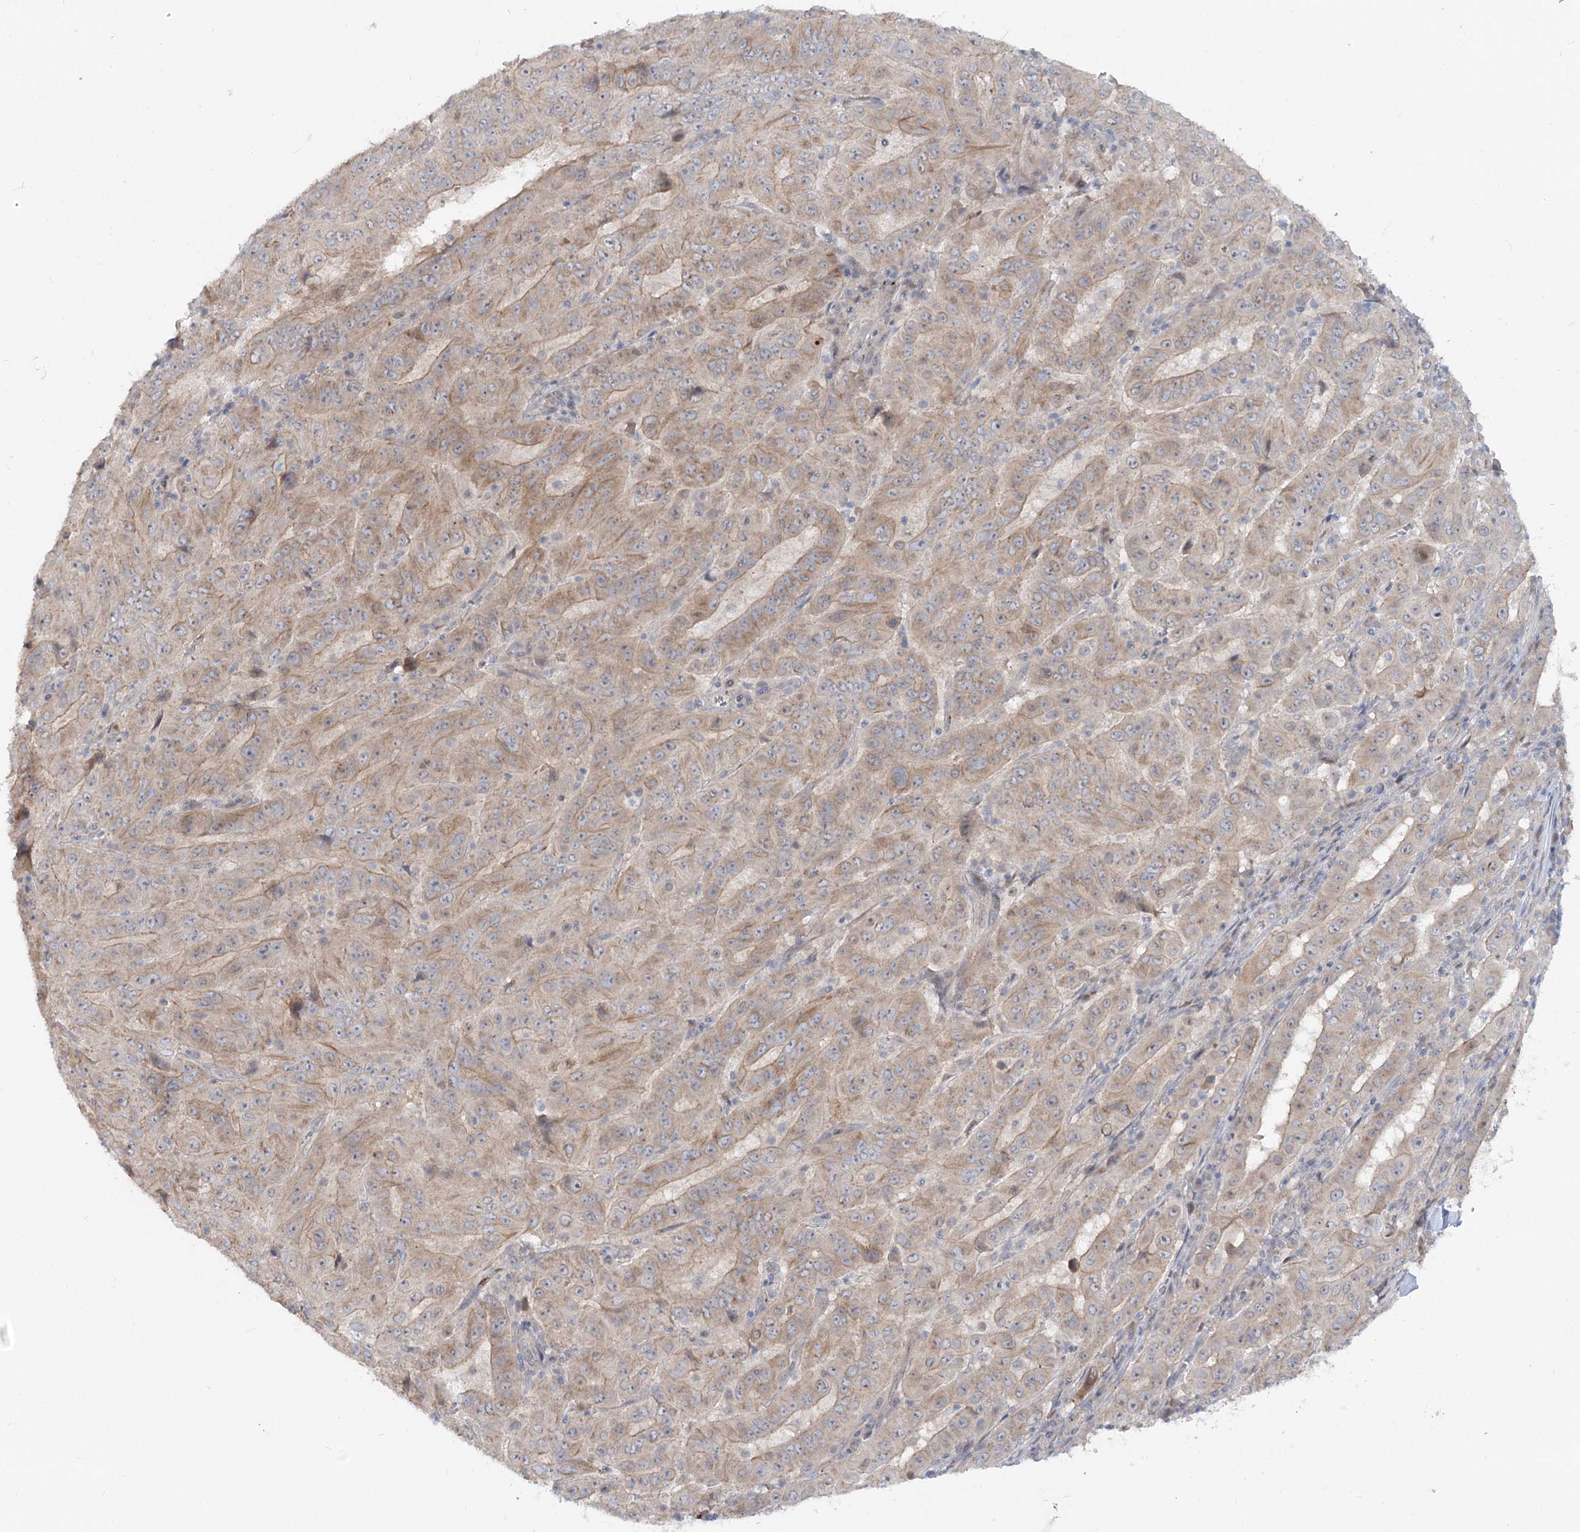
{"staining": {"intensity": "weak", "quantity": ">75%", "location": "cytoplasmic/membranous"}, "tissue": "pancreatic cancer", "cell_type": "Tumor cells", "image_type": "cancer", "snomed": [{"axis": "morphology", "description": "Adenocarcinoma, NOS"}, {"axis": "topography", "description": "Pancreas"}], "caption": "Immunohistochemistry (DAB (3,3'-diaminobenzidine)) staining of pancreatic adenocarcinoma demonstrates weak cytoplasmic/membranous protein expression in approximately >75% of tumor cells.", "gene": "FGF19", "patient": {"sex": "male", "age": 63}}